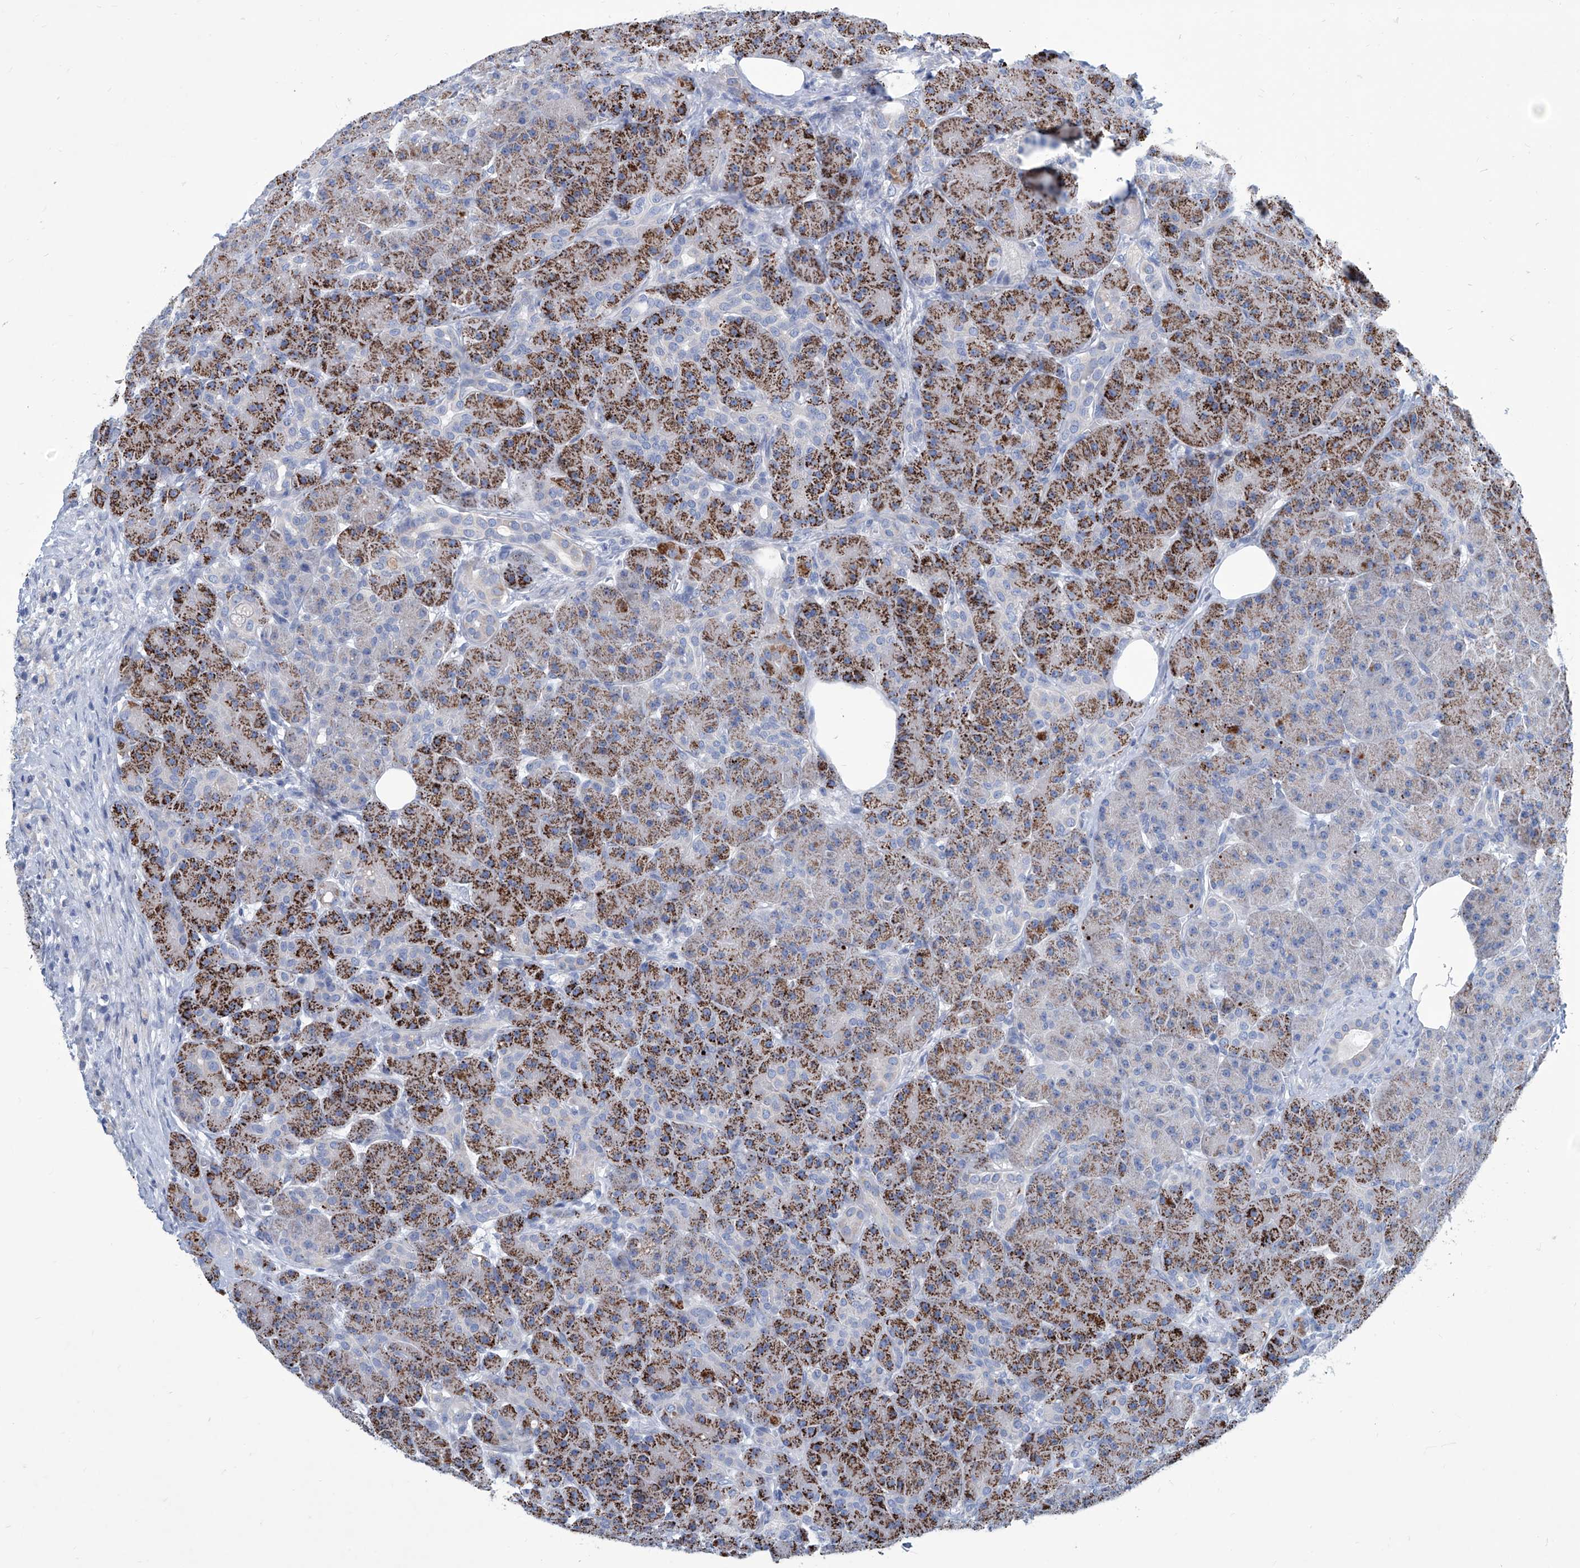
{"staining": {"intensity": "strong", "quantity": ">75%", "location": "cytoplasmic/membranous"}, "tissue": "pancreas", "cell_type": "Exocrine glandular cells", "image_type": "normal", "snomed": [{"axis": "morphology", "description": "Normal tissue, NOS"}, {"axis": "topography", "description": "Pancreas"}], "caption": "Strong cytoplasmic/membranous expression for a protein is identified in about >75% of exocrine glandular cells of unremarkable pancreas using immunohistochemistry (IHC).", "gene": "ZNF519", "patient": {"sex": "male", "age": 63}}